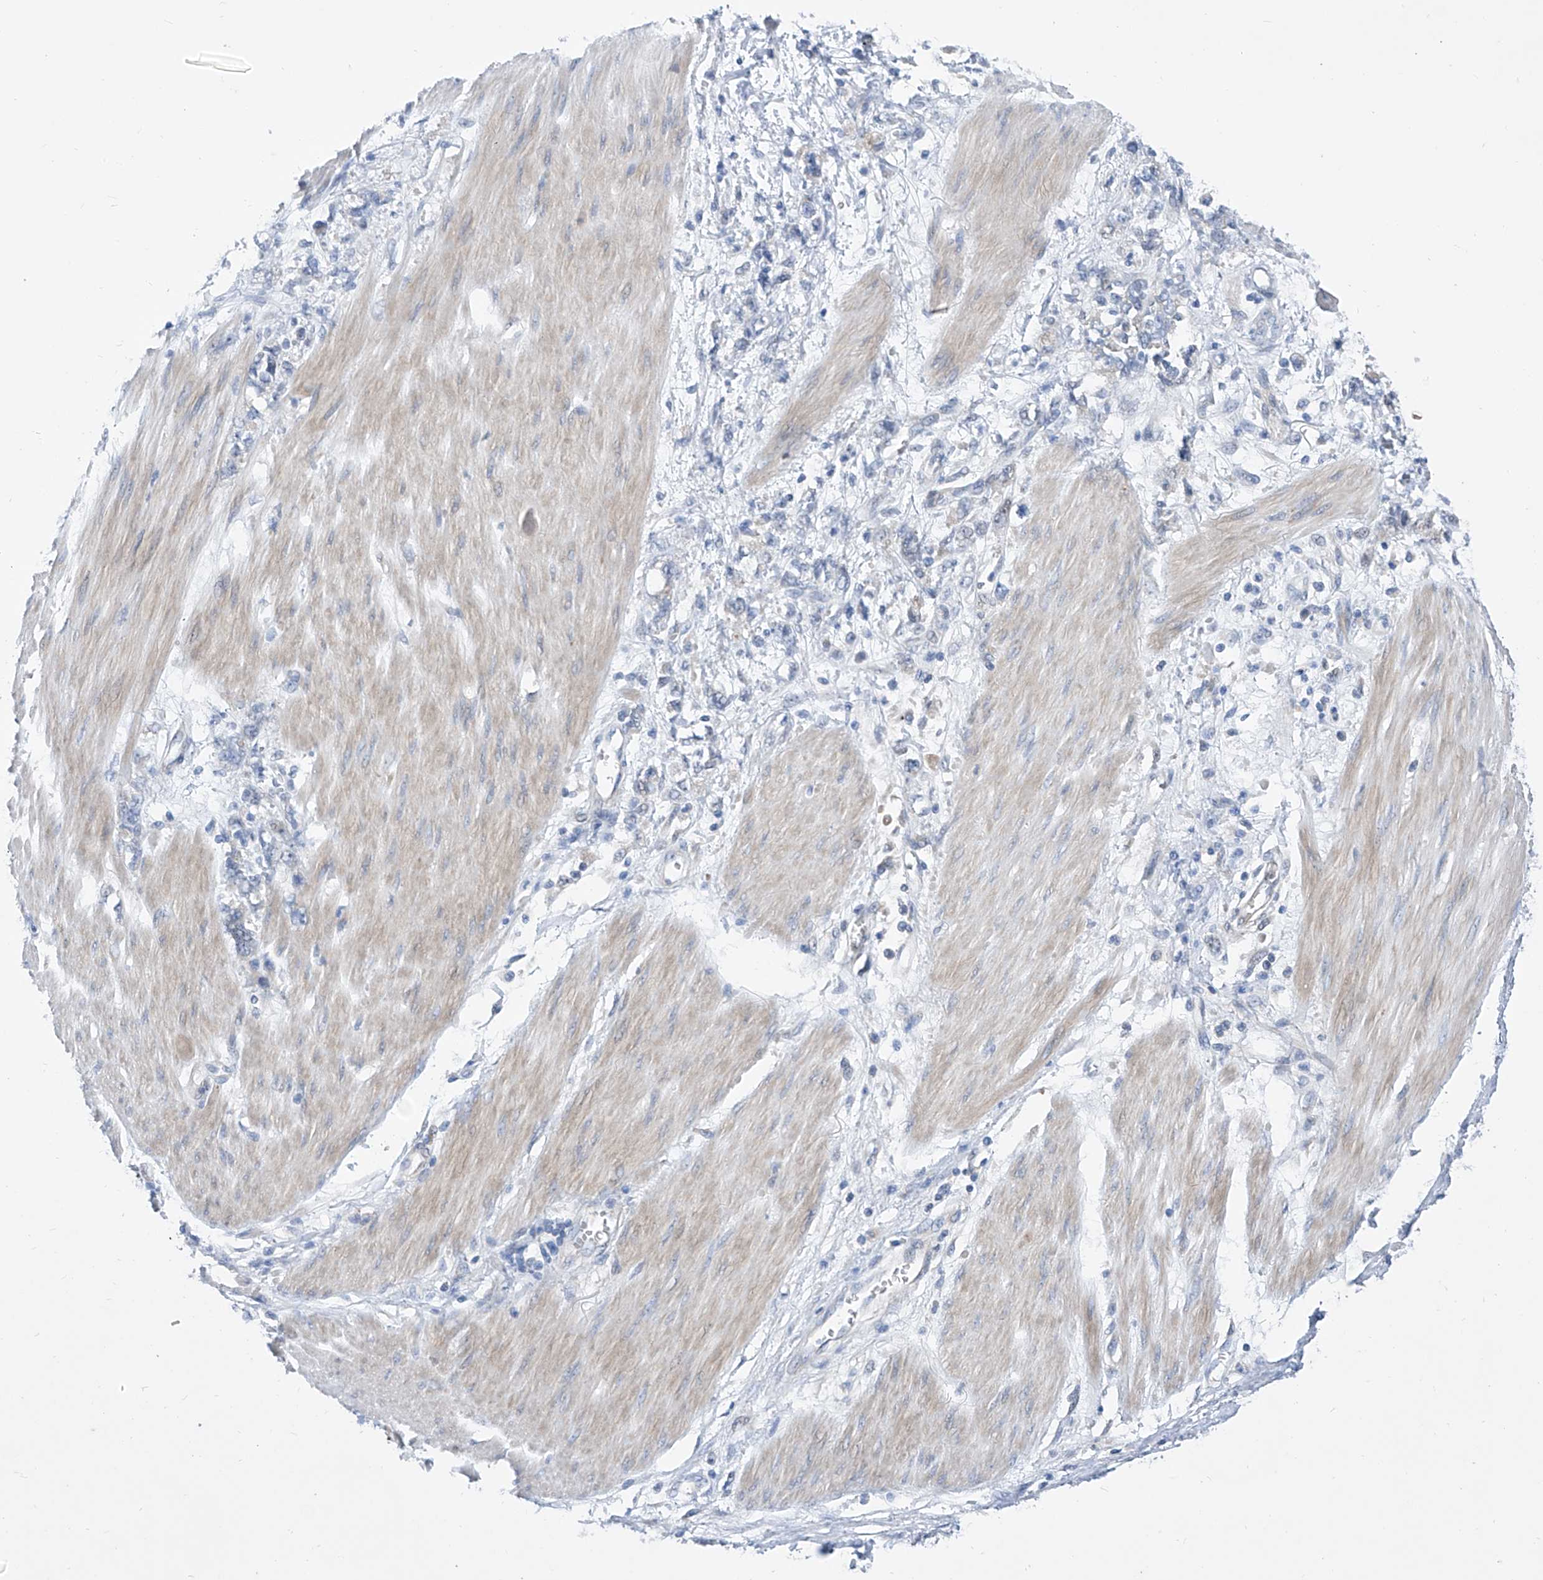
{"staining": {"intensity": "negative", "quantity": "none", "location": "none"}, "tissue": "stomach cancer", "cell_type": "Tumor cells", "image_type": "cancer", "snomed": [{"axis": "morphology", "description": "Adenocarcinoma, NOS"}, {"axis": "topography", "description": "Stomach"}], "caption": "High magnification brightfield microscopy of stomach cancer (adenocarcinoma) stained with DAB (brown) and counterstained with hematoxylin (blue): tumor cells show no significant staining. (Stains: DAB (3,3'-diaminobenzidine) immunohistochemistry with hematoxylin counter stain, Microscopy: brightfield microscopy at high magnification).", "gene": "SRBD1", "patient": {"sex": "female", "age": 76}}